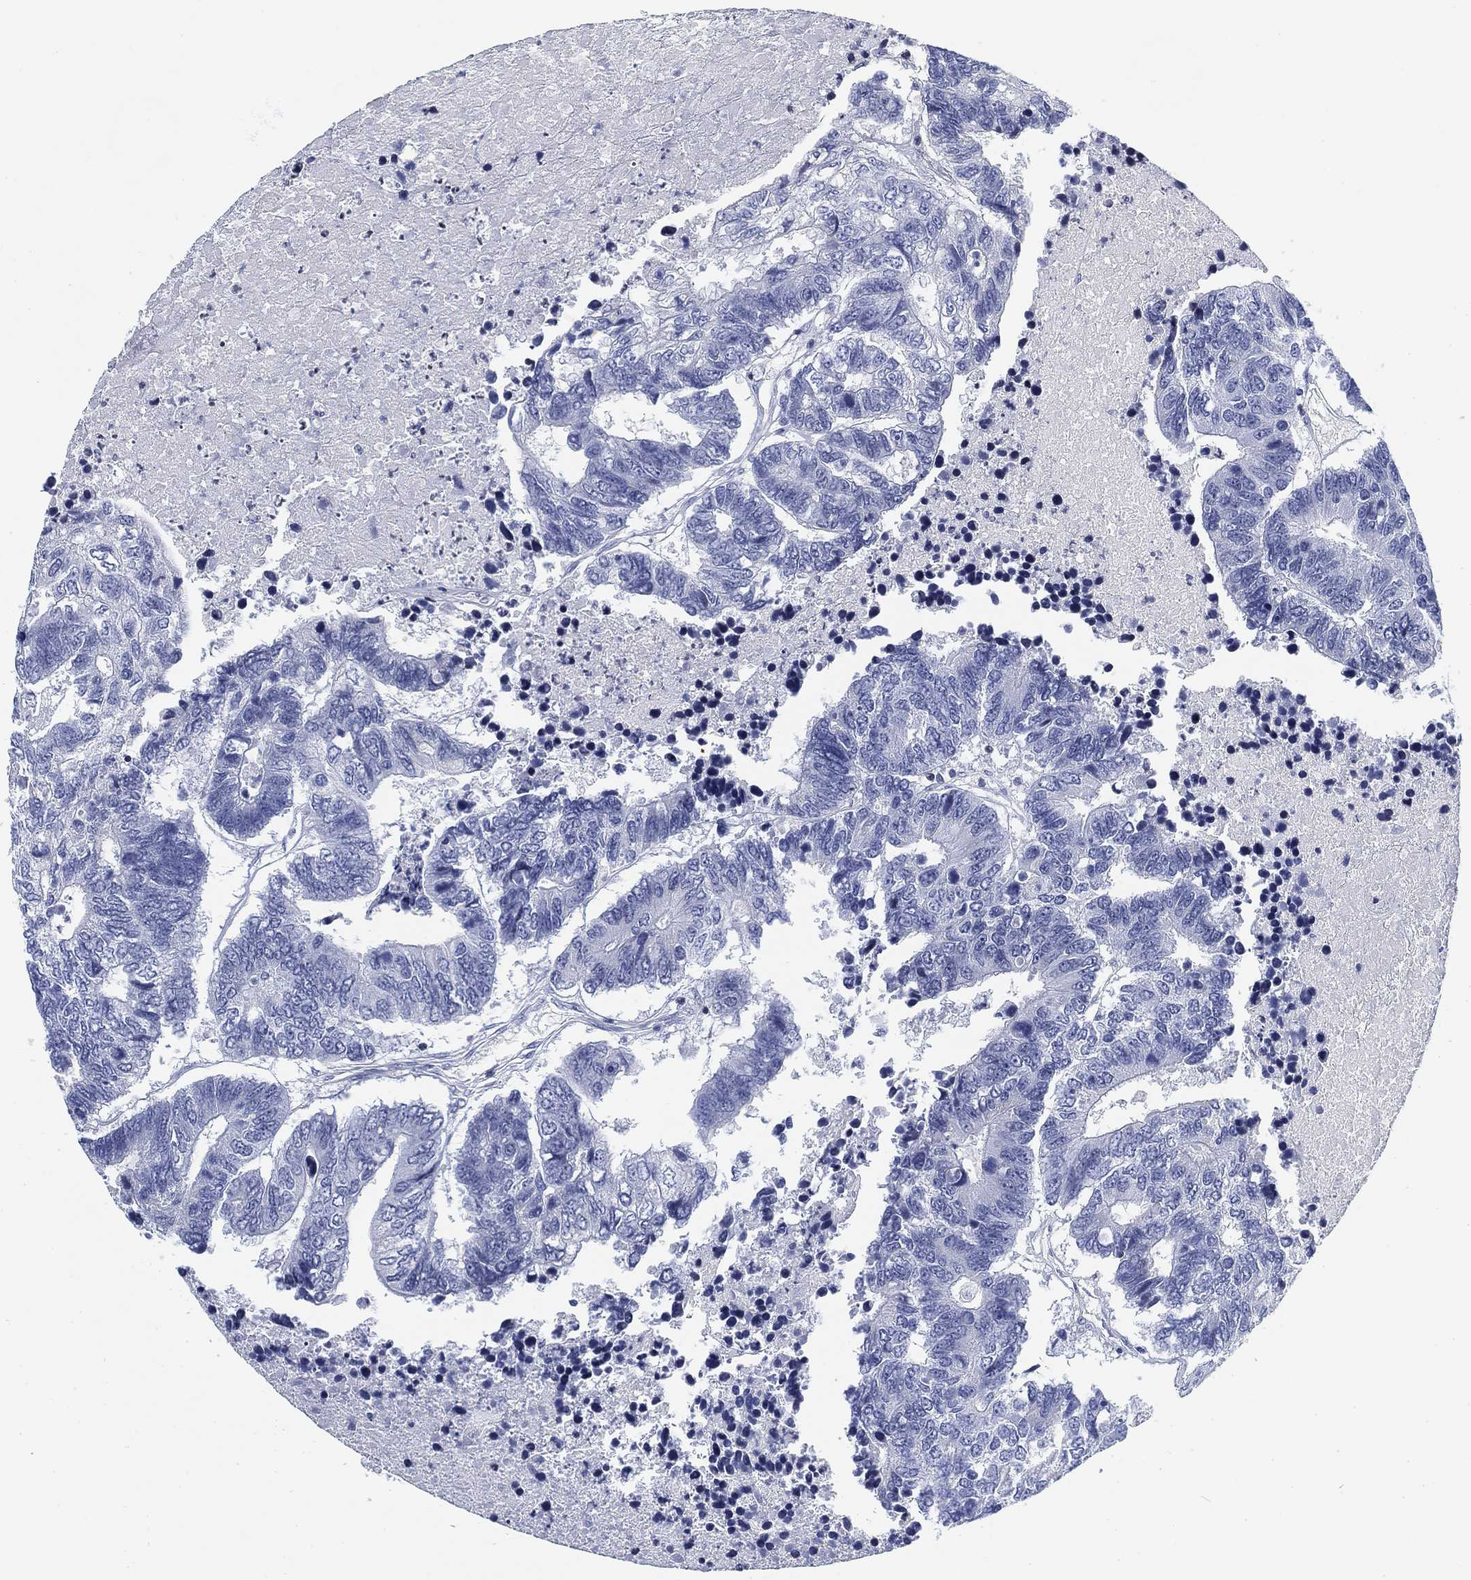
{"staining": {"intensity": "negative", "quantity": "none", "location": "none"}, "tissue": "colorectal cancer", "cell_type": "Tumor cells", "image_type": "cancer", "snomed": [{"axis": "morphology", "description": "Adenocarcinoma, NOS"}, {"axis": "topography", "description": "Colon"}], "caption": "Adenocarcinoma (colorectal) stained for a protein using immunohistochemistry demonstrates no expression tumor cells.", "gene": "FYB1", "patient": {"sex": "female", "age": 48}}